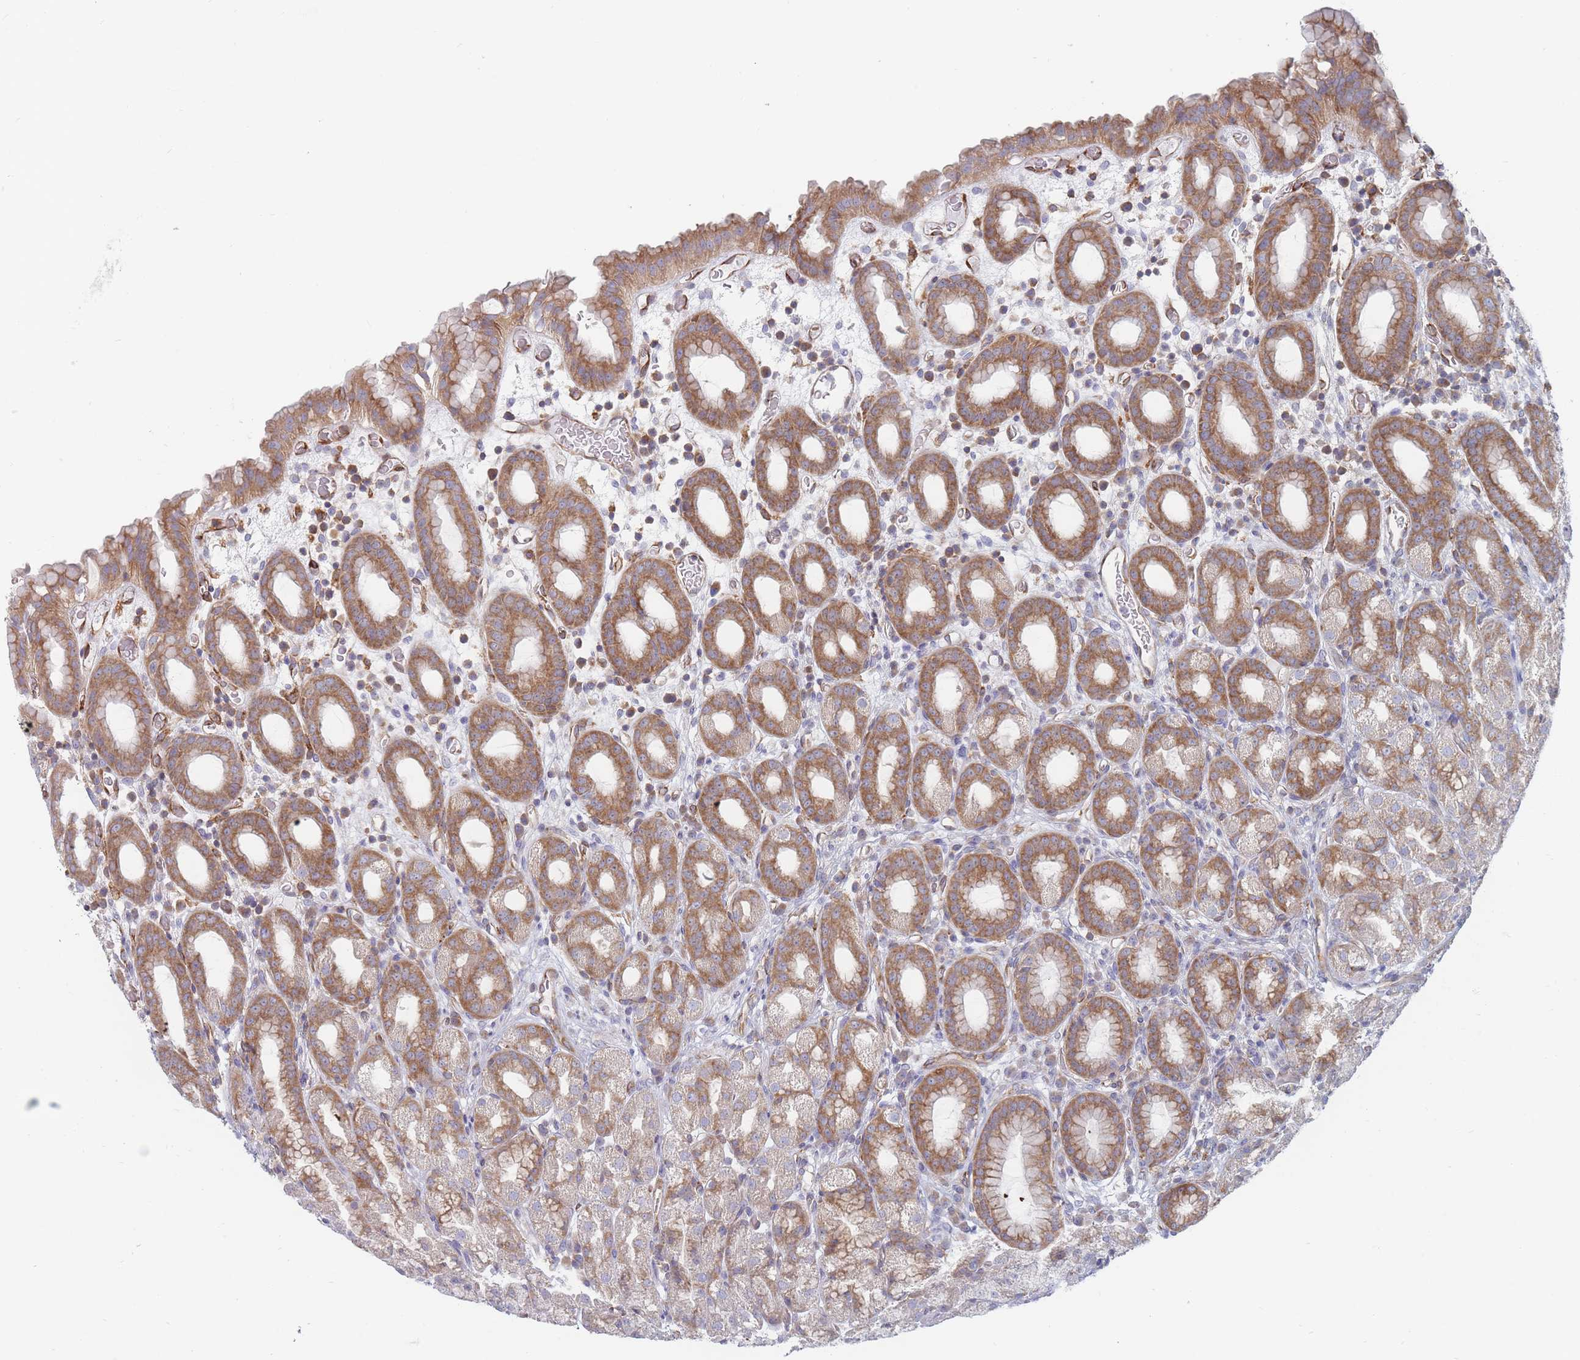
{"staining": {"intensity": "moderate", "quantity": "25%-75%", "location": "cytoplasmic/membranous"}, "tissue": "stomach", "cell_type": "Glandular cells", "image_type": "normal", "snomed": [{"axis": "morphology", "description": "Normal tissue, NOS"}, {"axis": "topography", "description": "Stomach, upper"}, {"axis": "topography", "description": "Stomach, lower"}, {"axis": "topography", "description": "Small intestine"}], "caption": "A brown stain highlights moderate cytoplasmic/membranous staining of a protein in glandular cells of normal human stomach. The protein of interest is stained brown, and the nuclei are stained in blue (DAB (3,3'-diaminobenzidine) IHC with brightfield microscopy, high magnification).", "gene": "MAP1S", "patient": {"sex": "male", "age": 68}}